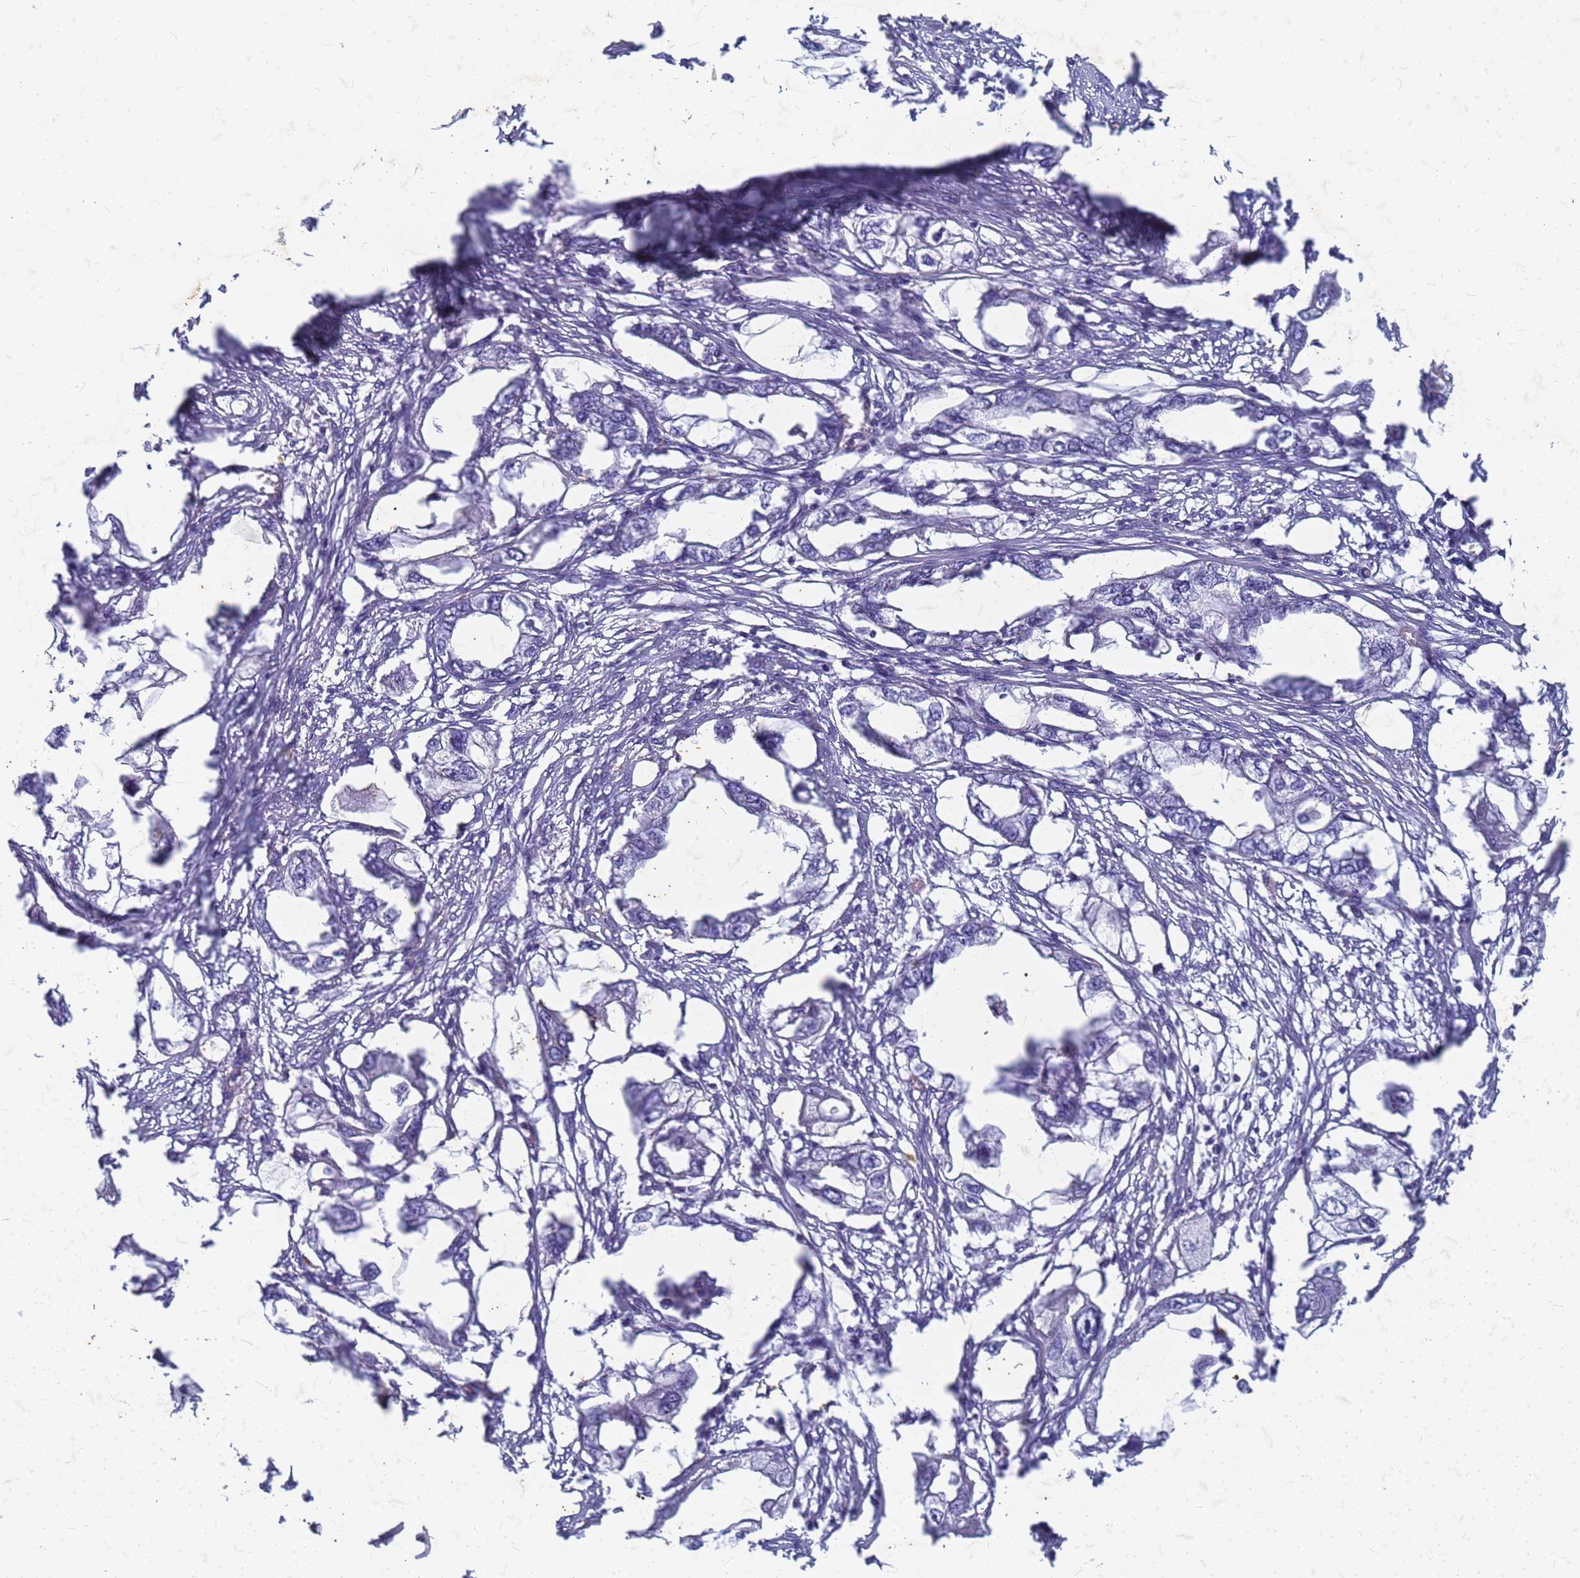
{"staining": {"intensity": "negative", "quantity": "none", "location": "none"}, "tissue": "endometrial cancer", "cell_type": "Tumor cells", "image_type": "cancer", "snomed": [{"axis": "morphology", "description": "Adenocarcinoma, NOS"}, {"axis": "morphology", "description": "Adenocarcinoma, metastatic, NOS"}, {"axis": "topography", "description": "Adipose tissue"}, {"axis": "topography", "description": "Endometrium"}], "caption": "Endometrial cancer (adenocarcinoma) was stained to show a protein in brown. There is no significant expression in tumor cells. (Stains: DAB IHC with hematoxylin counter stain, Microscopy: brightfield microscopy at high magnification).", "gene": "TRIM64B", "patient": {"sex": "female", "age": 67}}